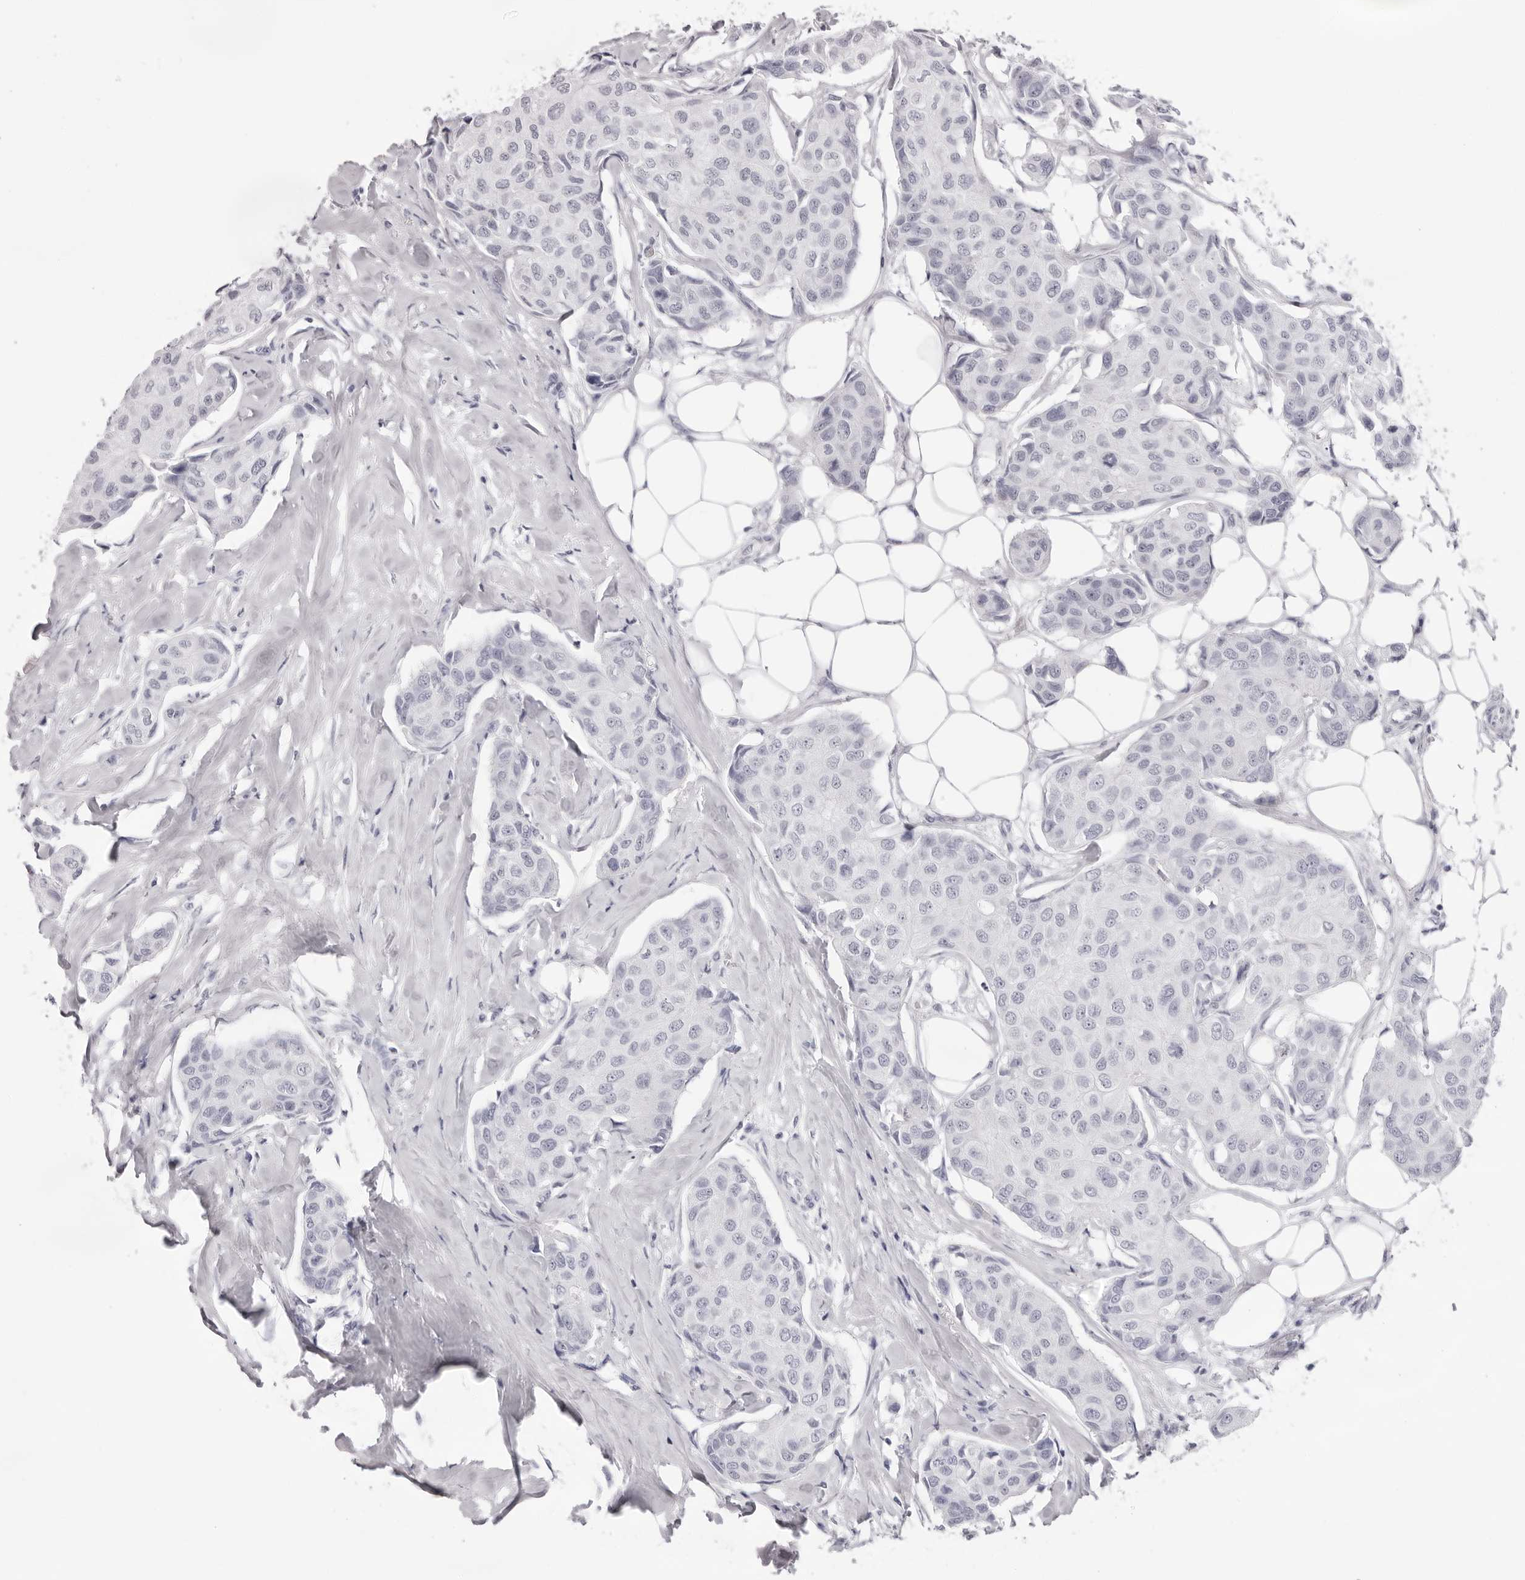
{"staining": {"intensity": "negative", "quantity": "none", "location": "none"}, "tissue": "breast cancer", "cell_type": "Tumor cells", "image_type": "cancer", "snomed": [{"axis": "morphology", "description": "Duct carcinoma"}, {"axis": "topography", "description": "Breast"}], "caption": "This is a image of immunohistochemistry (IHC) staining of breast cancer, which shows no staining in tumor cells.", "gene": "SPTA1", "patient": {"sex": "female", "age": 80}}